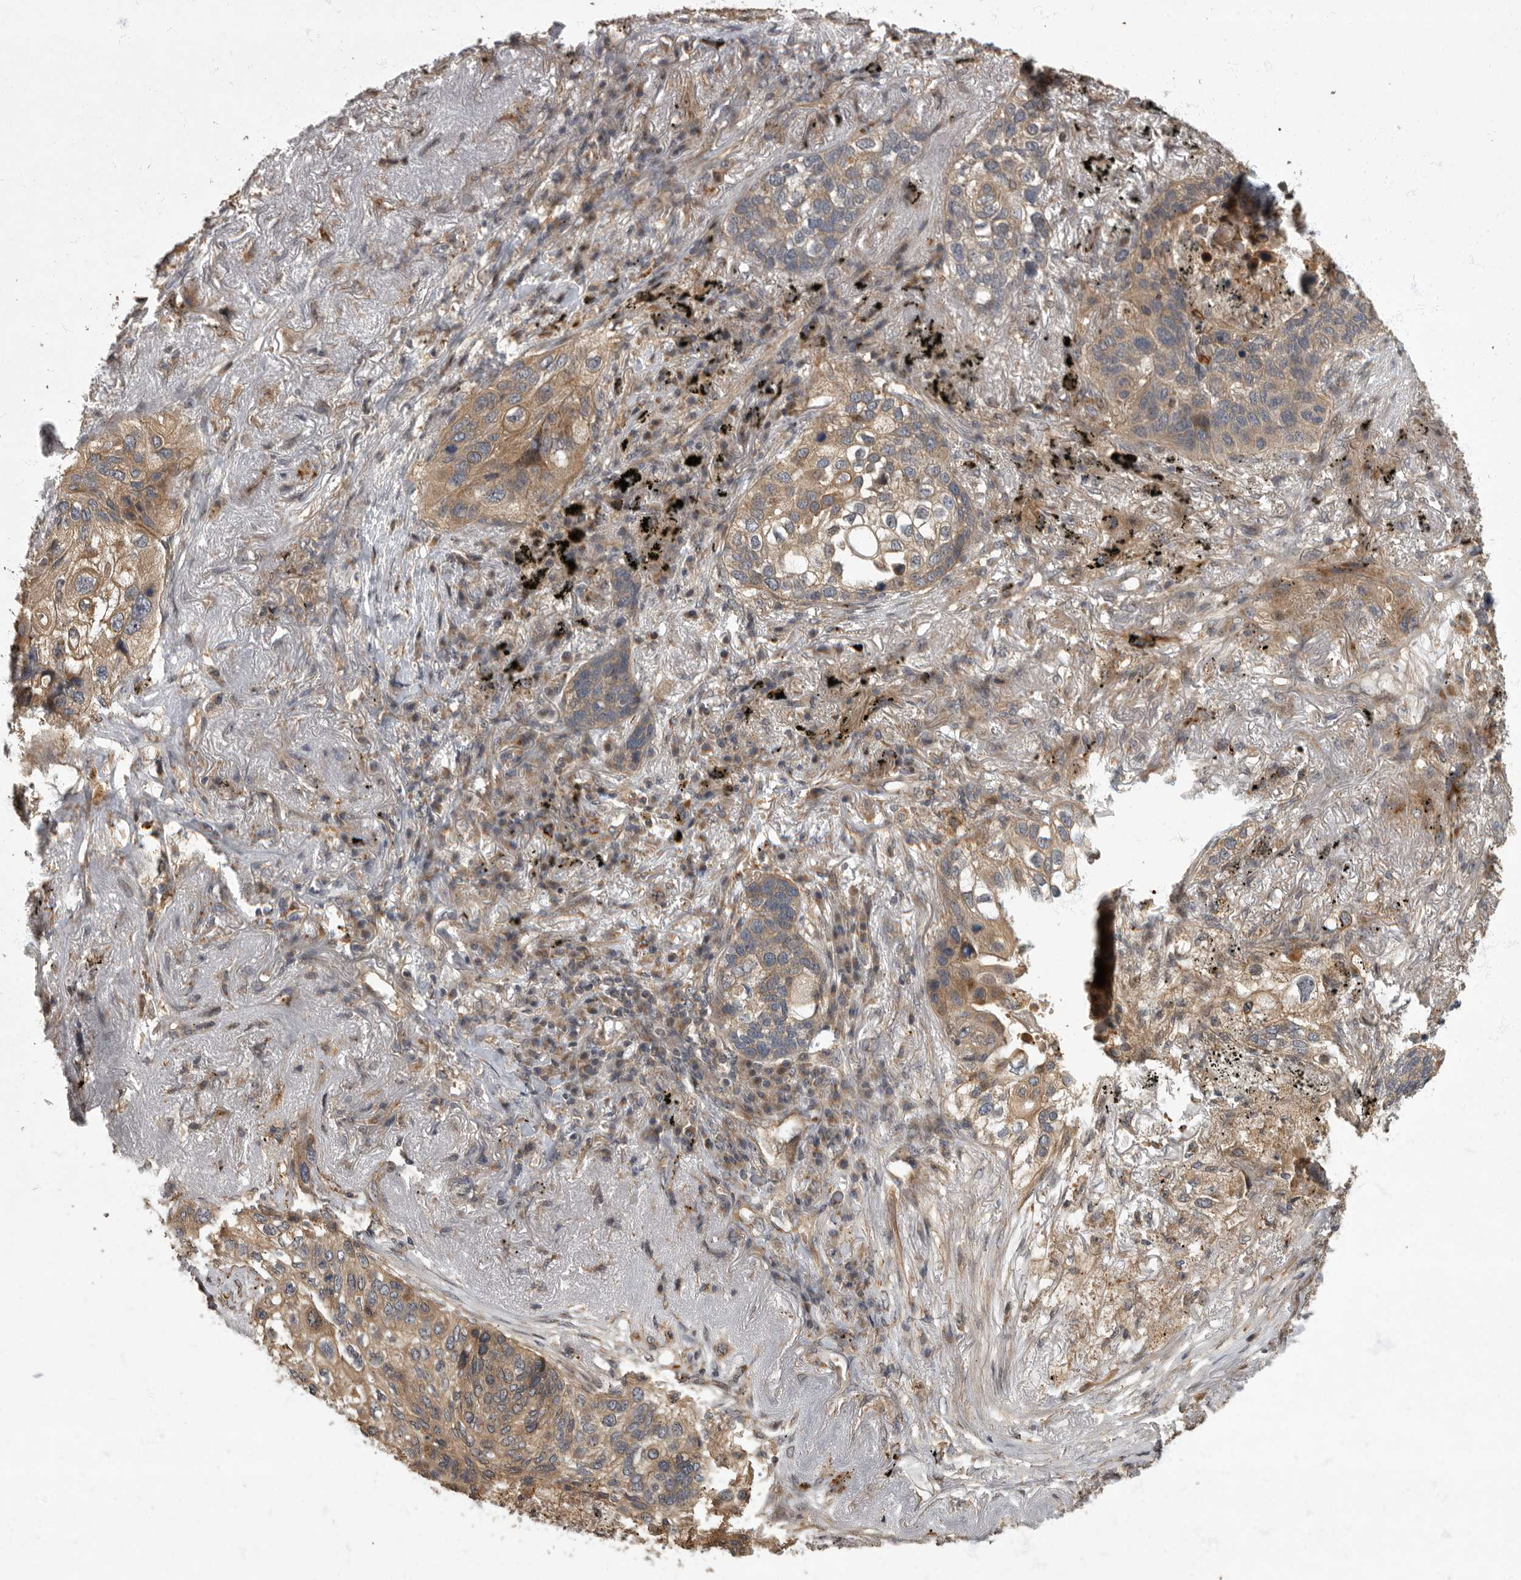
{"staining": {"intensity": "moderate", "quantity": ">75%", "location": "cytoplasmic/membranous"}, "tissue": "lung cancer", "cell_type": "Tumor cells", "image_type": "cancer", "snomed": [{"axis": "morphology", "description": "Squamous cell carcinoma, NOS"}, {"axis": "topography", "description": "Lung"}], "caption": "Lung cancer tissue displays moderate cytoplasmic/membranous staining in about >75% of tumor cells, visualized by immunohistochemistry.", "gene": "IQCK", "patient": {"sex": "female", "age": 63}}